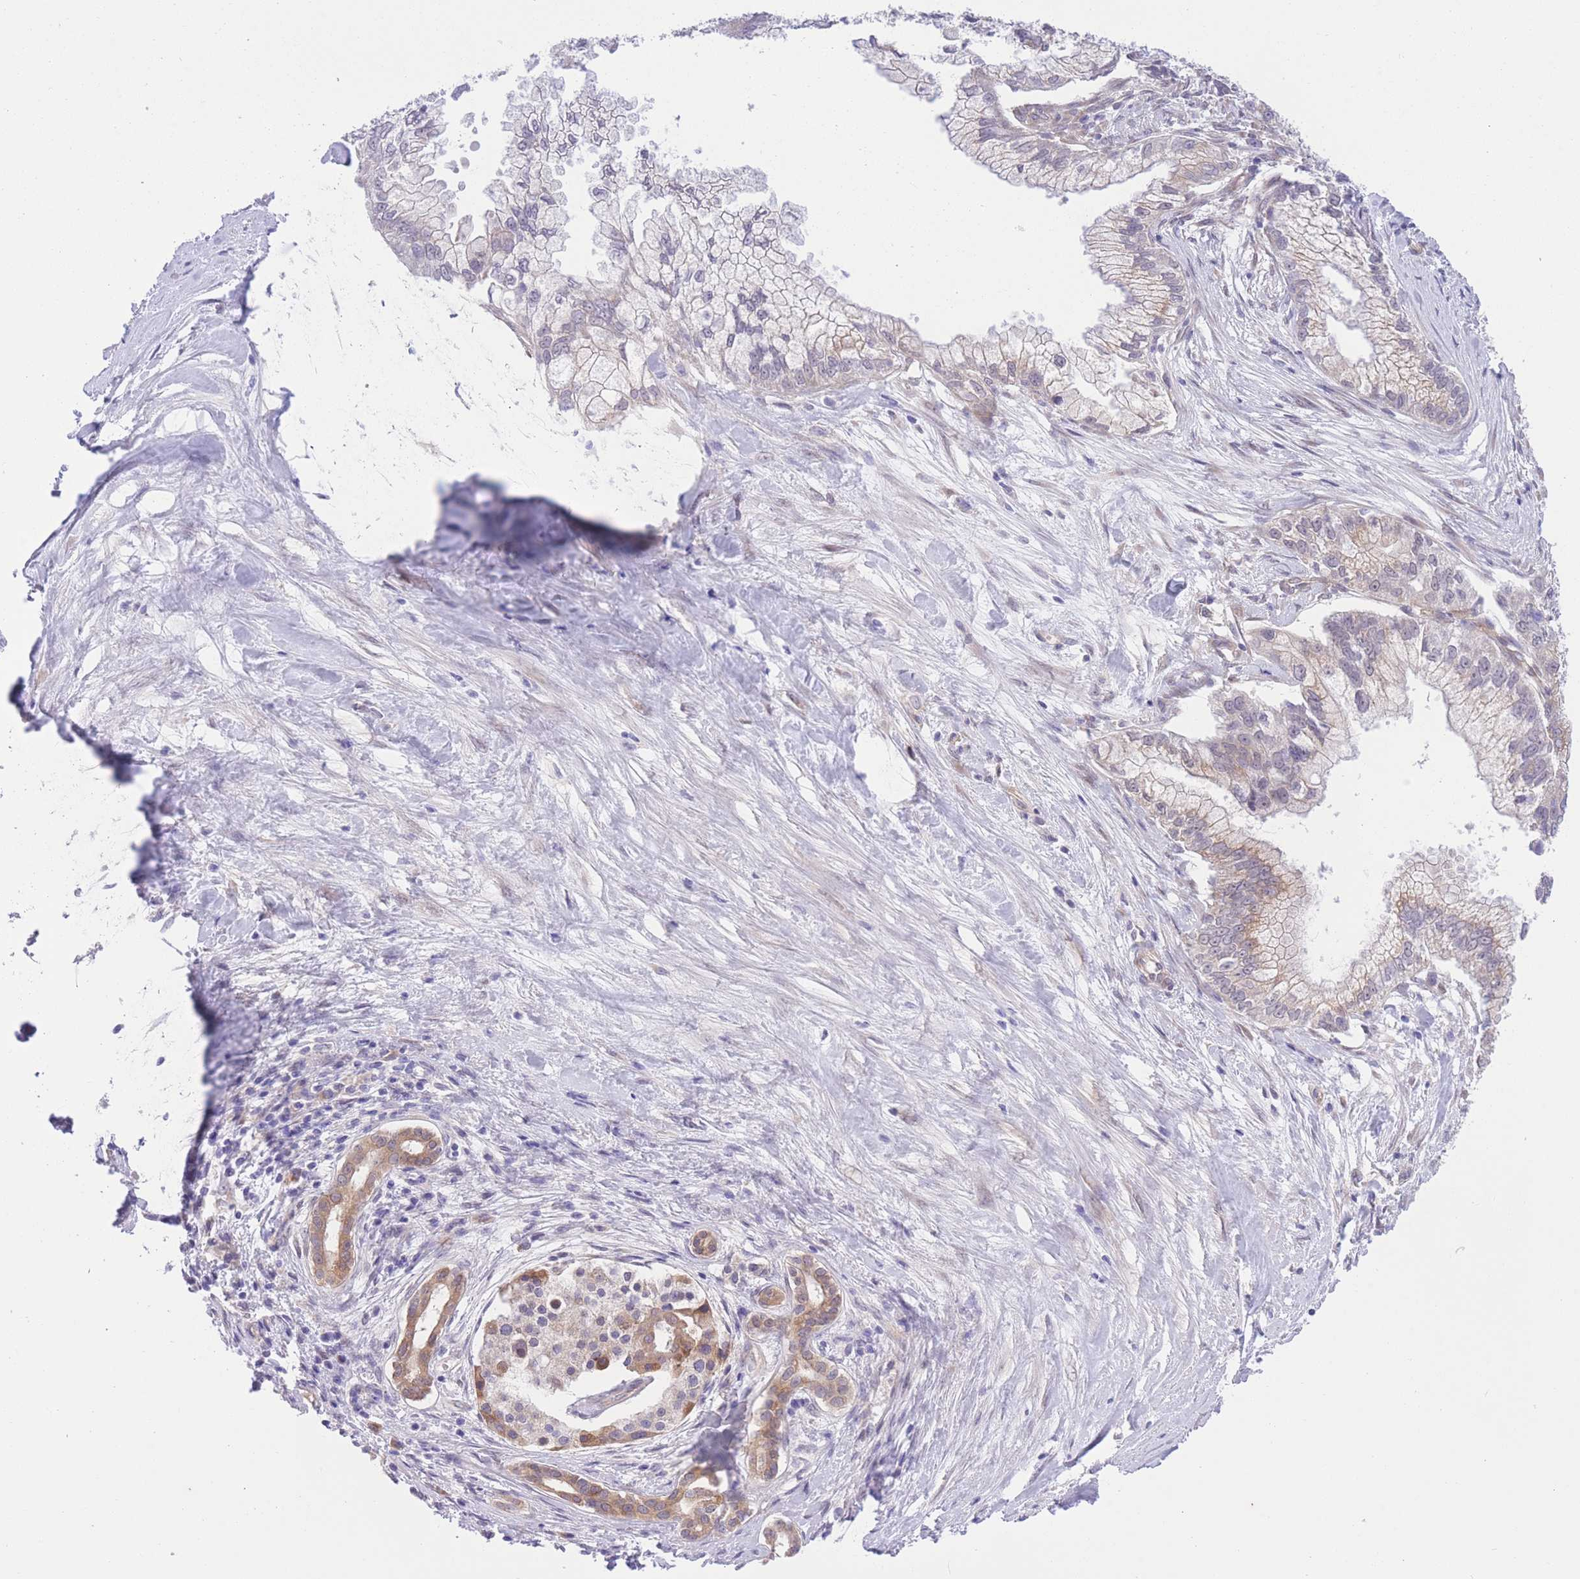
{"staining": {"intensity": "moderate", "quantity": "25%-75%", "location": "cytoplasmic/membranous"}, "tissue": "pancreatic cancer", "cell_type": "Tumor cells", "image_type": "cancer", "snomed": [{"axis": "morphology", "description": "Adenocarcinoma, NOS"}, {"axis": "topography", "description": "Pancreas"}], "caption": "A micrograph showing moderate cytoplasmic/membranous staining in approximately 25%-75% of tumor cells in pancreatic adenocarcinoma, as visualized by brown immunohistochemical staining.", "gene": "WWOX", "patient": {"sex": "male", "age": 70}}